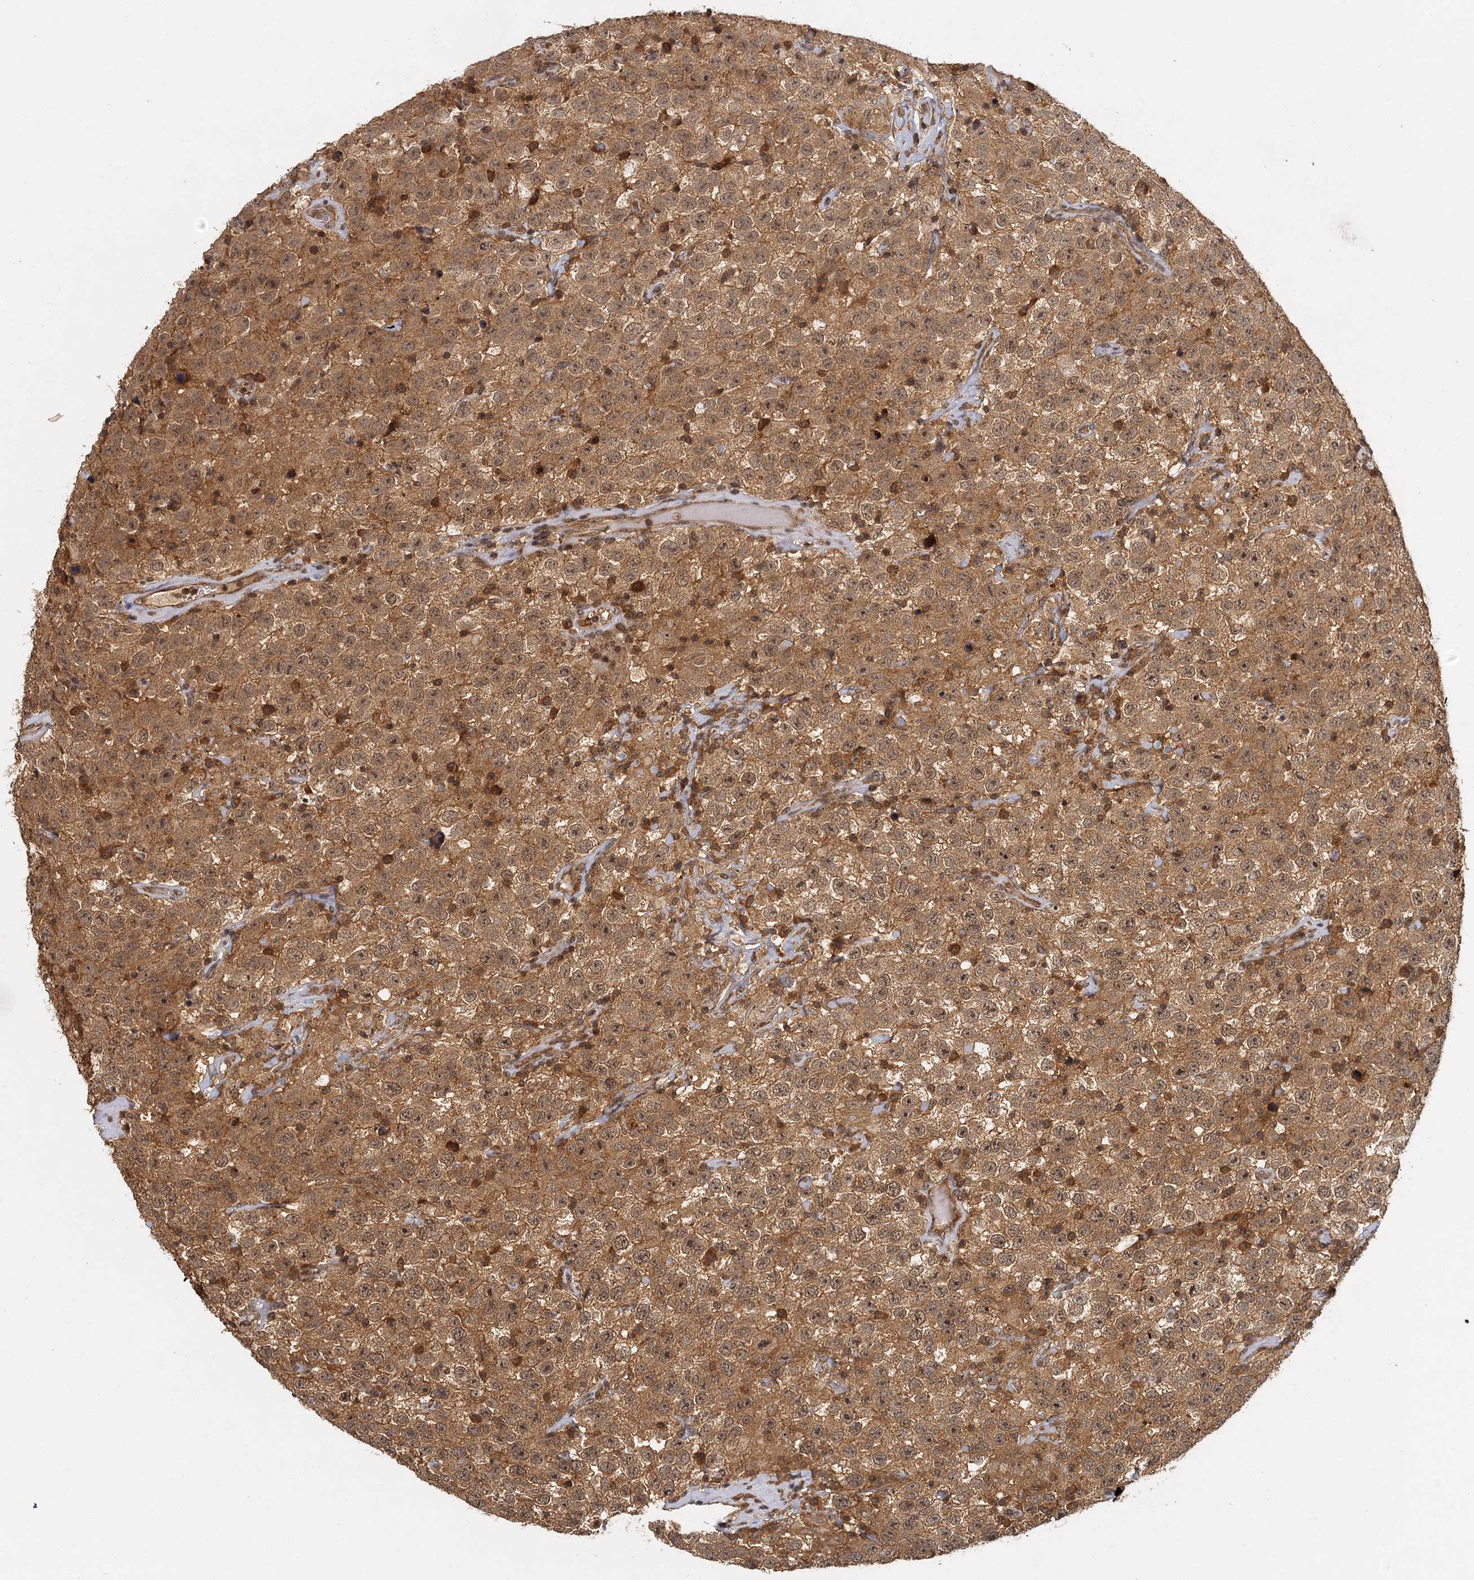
{"staining": {"intensity": "moderate", "quantity": ">75%", "location": "cytoplasmic/membranous,nuclear"}, "tissue": "testis cancer", "cell_type": "Tumor cells", "image_type": "cancer", "snomed": [{"axis": "morphology", "description": "Seminoma, NOS"}, {"axis": "topography", "description": "Testis"}], "caption": "The histopathology image displays immunohistochemical staining of testis cancer. There is moderate cytoplasmic/membranous and nuclear staining is seen in approximately >75% of tumor cells. Immunohistochemistry (ihc) stains the protein of interest in brown and the nuclei are stained blue.", "gene": "ZNF549", "patient": {"sex": "male", "age": 41}}